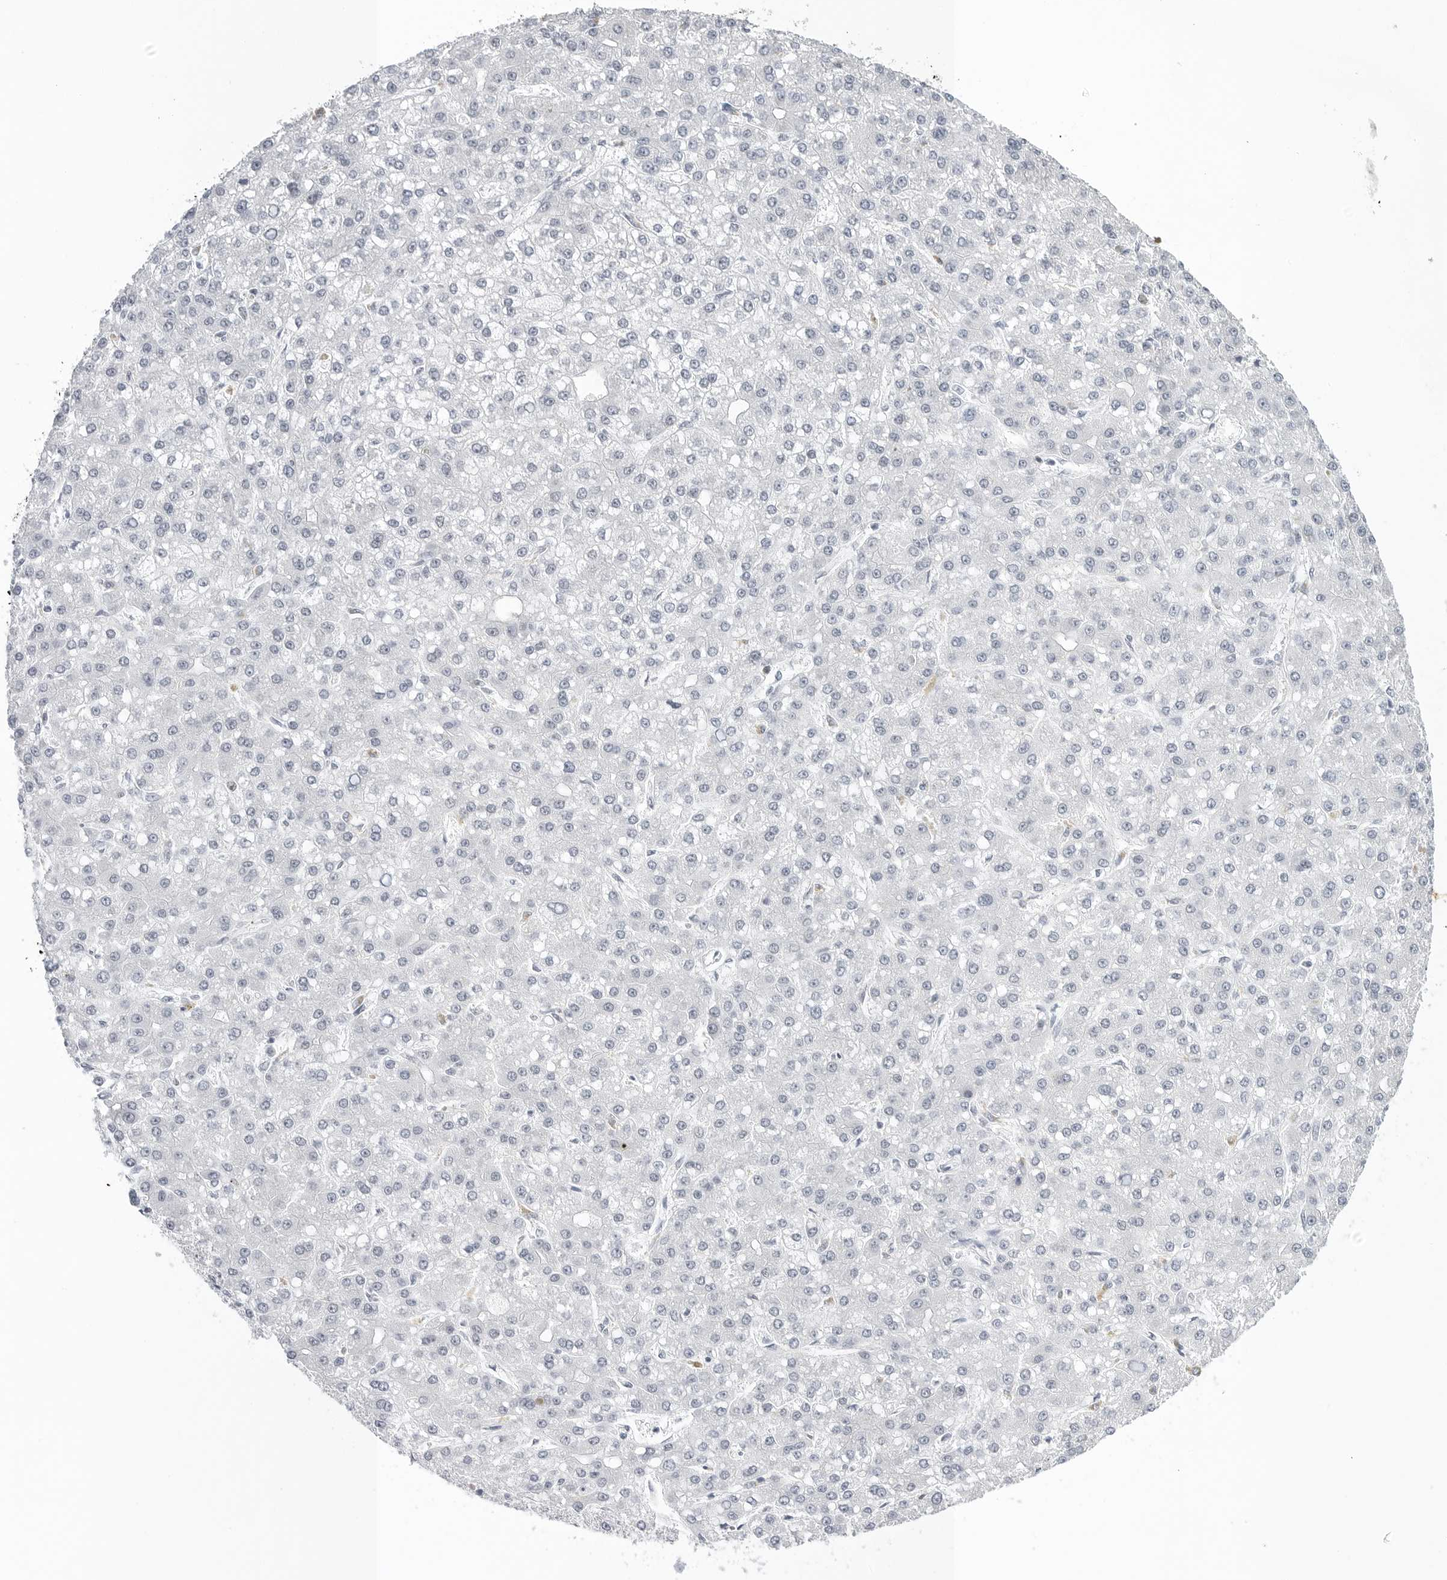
{"staining": {"intensity": "negative", "quantity": "none", "location": "none"}, "tissue": "liver cancer", "cell_type": "Tumor cells", "image_type": "cancer", "snomed": [{"axis": "morphology", "description": "Carcinoma, Hepatocellular, NOS"}, {"axis": "topography", "description": "Liver"}], "caption": "This is an immunohistochemistry histopathology image of human liver cancer (hepatocellular carcinoma). There is no staining in tumor cells.", "gene": "WRAP53", "patient": {"sex": "male", "age": 67}}